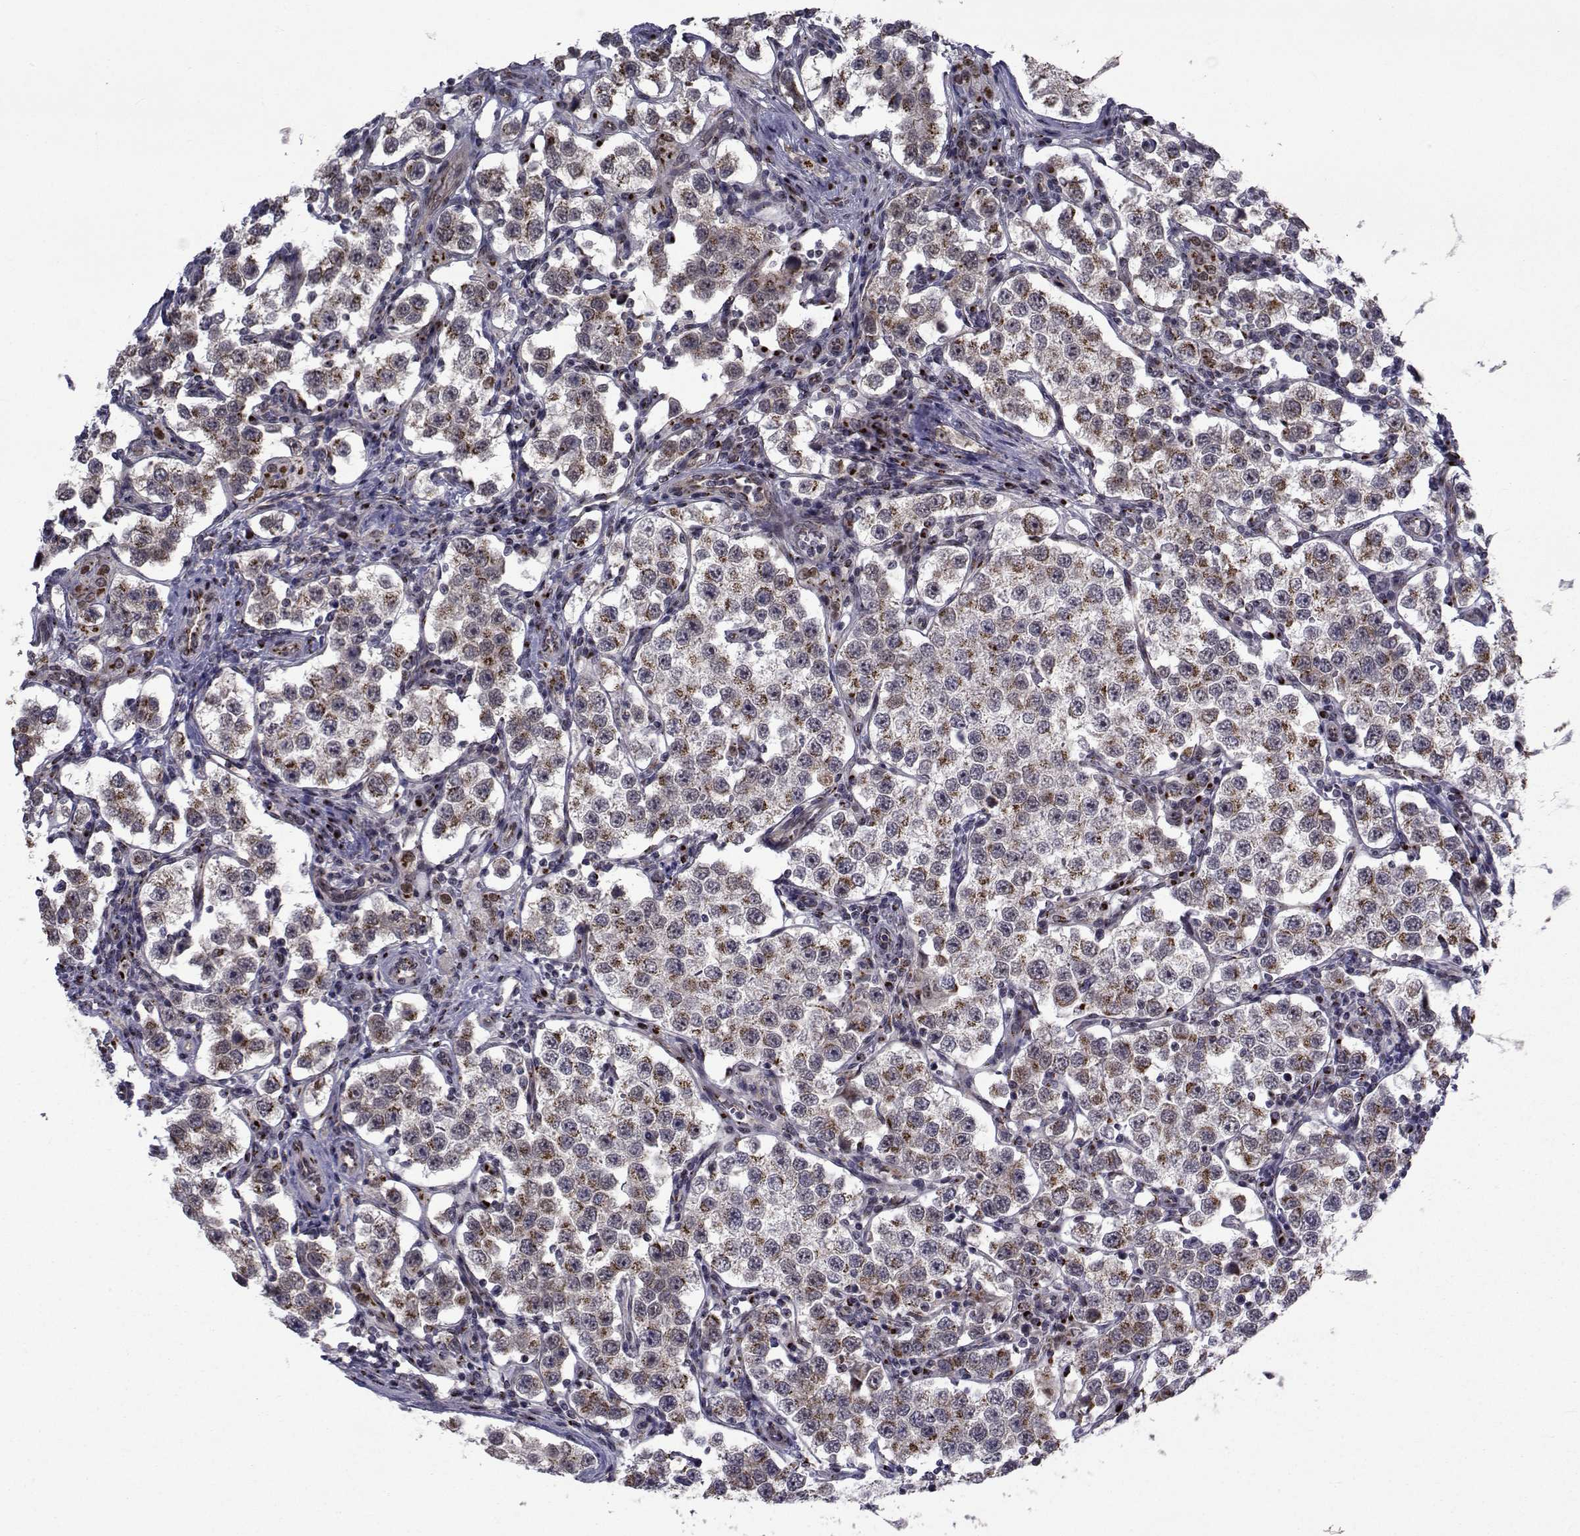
{"staining": {"intensity": "moderate", "quantity": "25%-75%", "location": "cytoplasmic/membranous,nuclear"}, "tissue": "testis cancer", "cell_type": "Tumor cells", "image_type": "cancer", "snomed": [{"axis": "morphology", "description": "Seminoma, NOS"}, {"axis": "topography", "description": "Testis"}], "caption": "A histopathology image of human testis cancer (seminoma) stained for a protein demonstrates moderate cytoplasmic/membranous and nuclear brown staining in tumor cells.", "gene": "ATP6V1C2", "patient": {"sex": "male", "age": 37}}